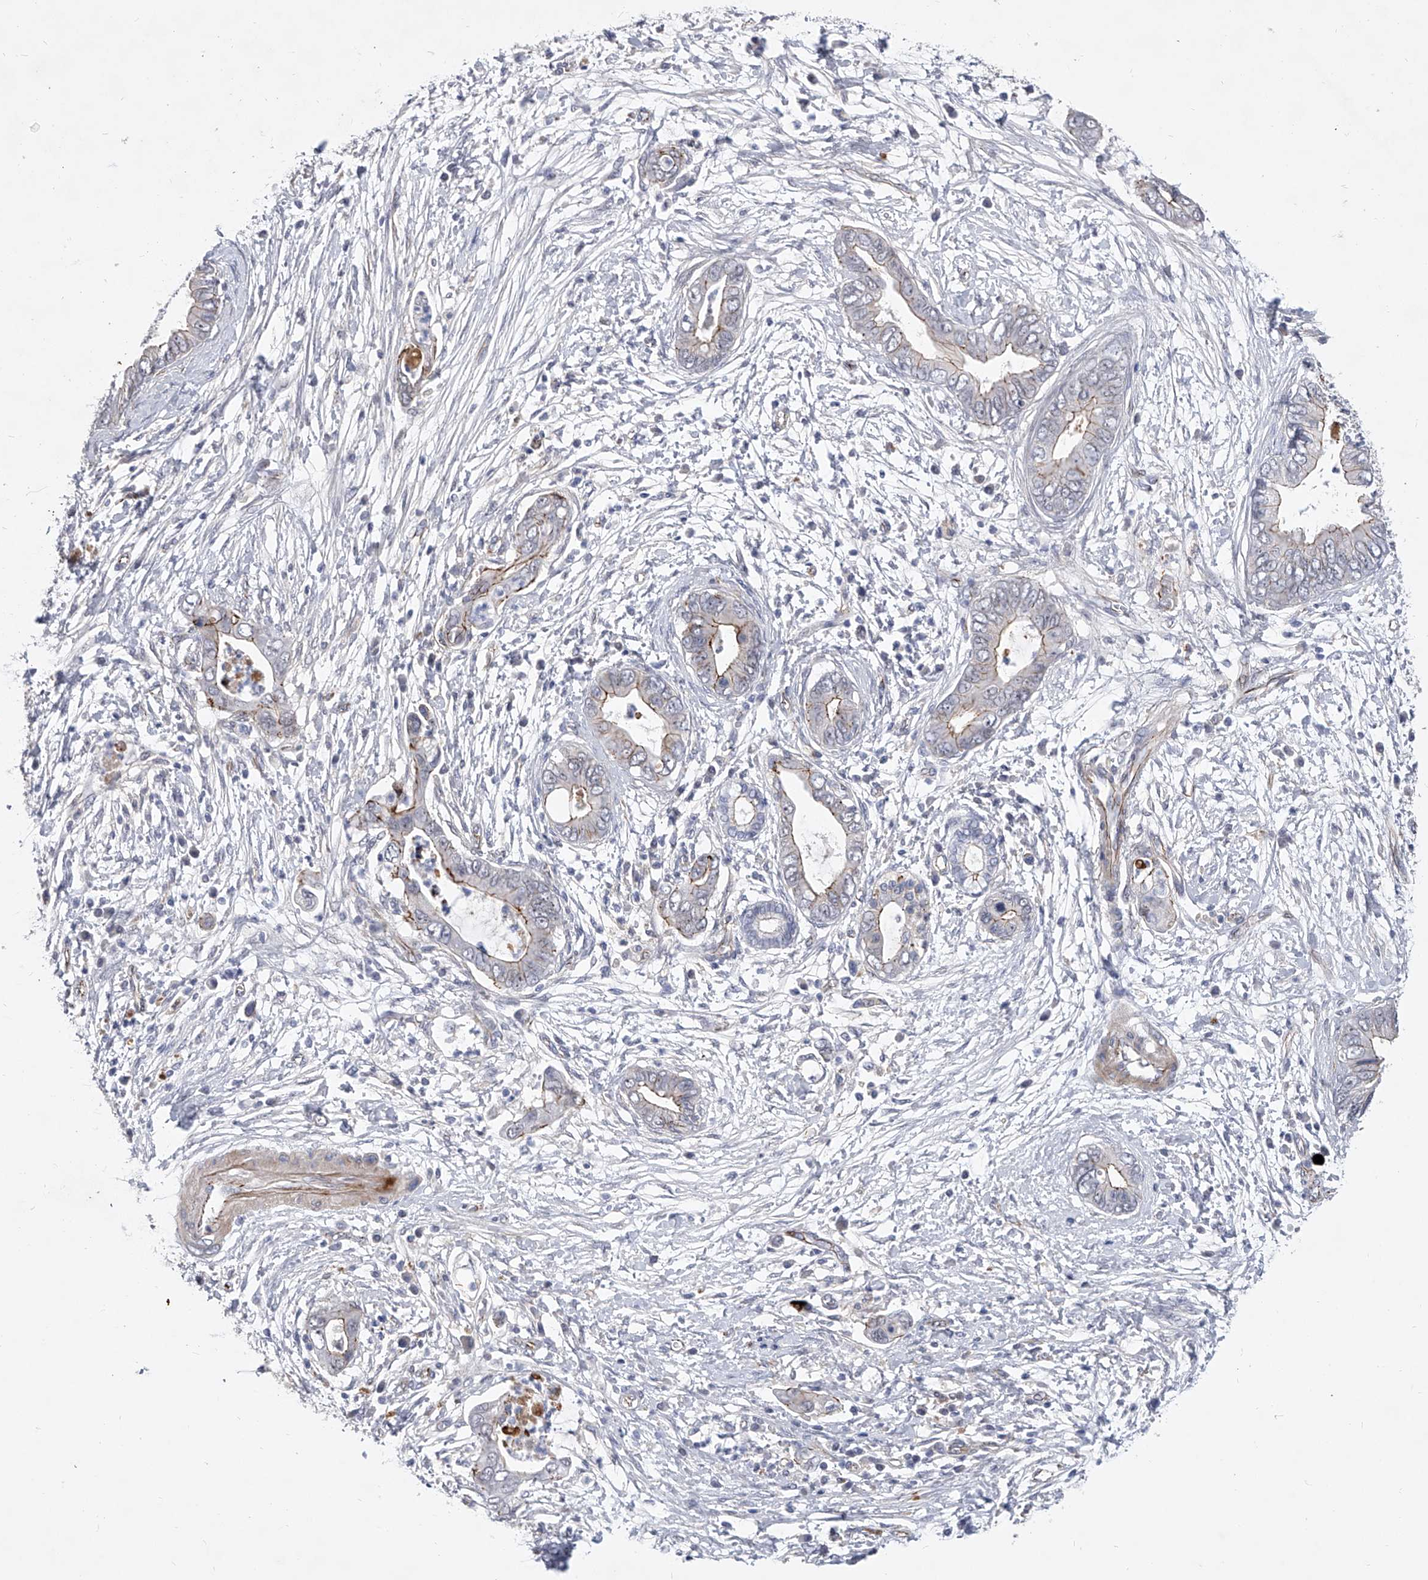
{"staining": {"intensity": "weak", "quantity": "<25%", "location": "cytoplasmic/membranous"}, "tissue": "pancreatic cancer", "cell_type": "Tumor cells", "image_type": "cancer", "snomed": [{"axis": "morphology", "description": "Adenocarcinoma, NOS"}, {"axis": "topography", "description": "Pancreas"}], "caption": "This is an immunohistochemistry histopathology image of human pancreatic cancer (adenocarcinoma). There is no staining in tumor cells.", "gene": "MINDY4", "patient": {"sex": "male", "age": 75}}